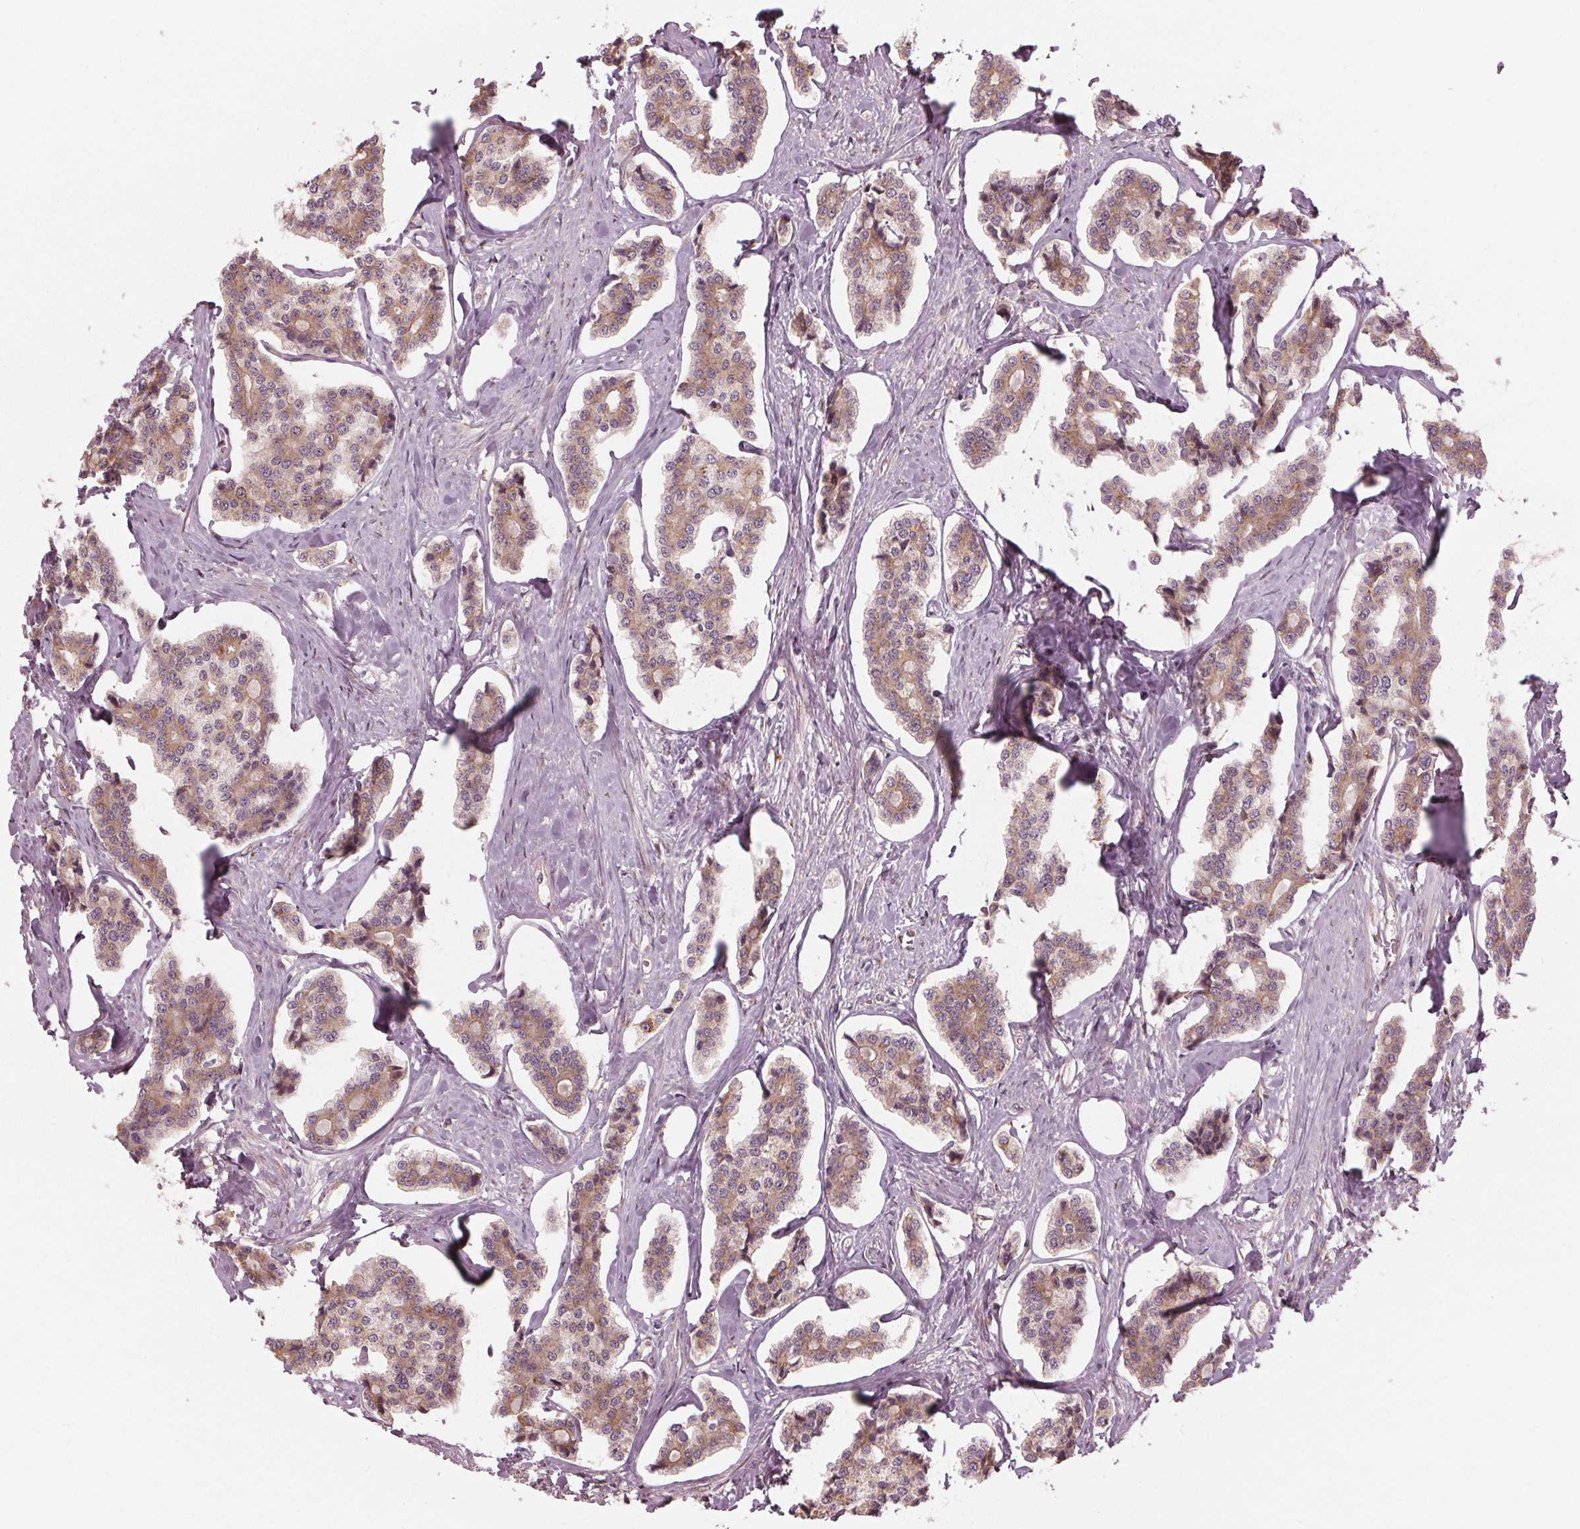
{"staining": {"intensity": "weak", "quantity": "25%-75%", "location": "cytoplasmic/membranous"}, "tissue": "carcinoid", "cell_type": "Tumor cells", "image_type": "cancer", "snomed": [{"axis": "morphology", "description": "Carcinoid, malignant, NOS"}, {"axis": "topography", "description": "Small intestine"}], "caption": "Weak cytoplasmic/membranous protein staining is present in about 25%-75% of tumor cells in carcinoid. (IHC, brightfield microscopy, high magnification).", "gene": "CMIP", "patient": {"sex": "female", "age": 65}}